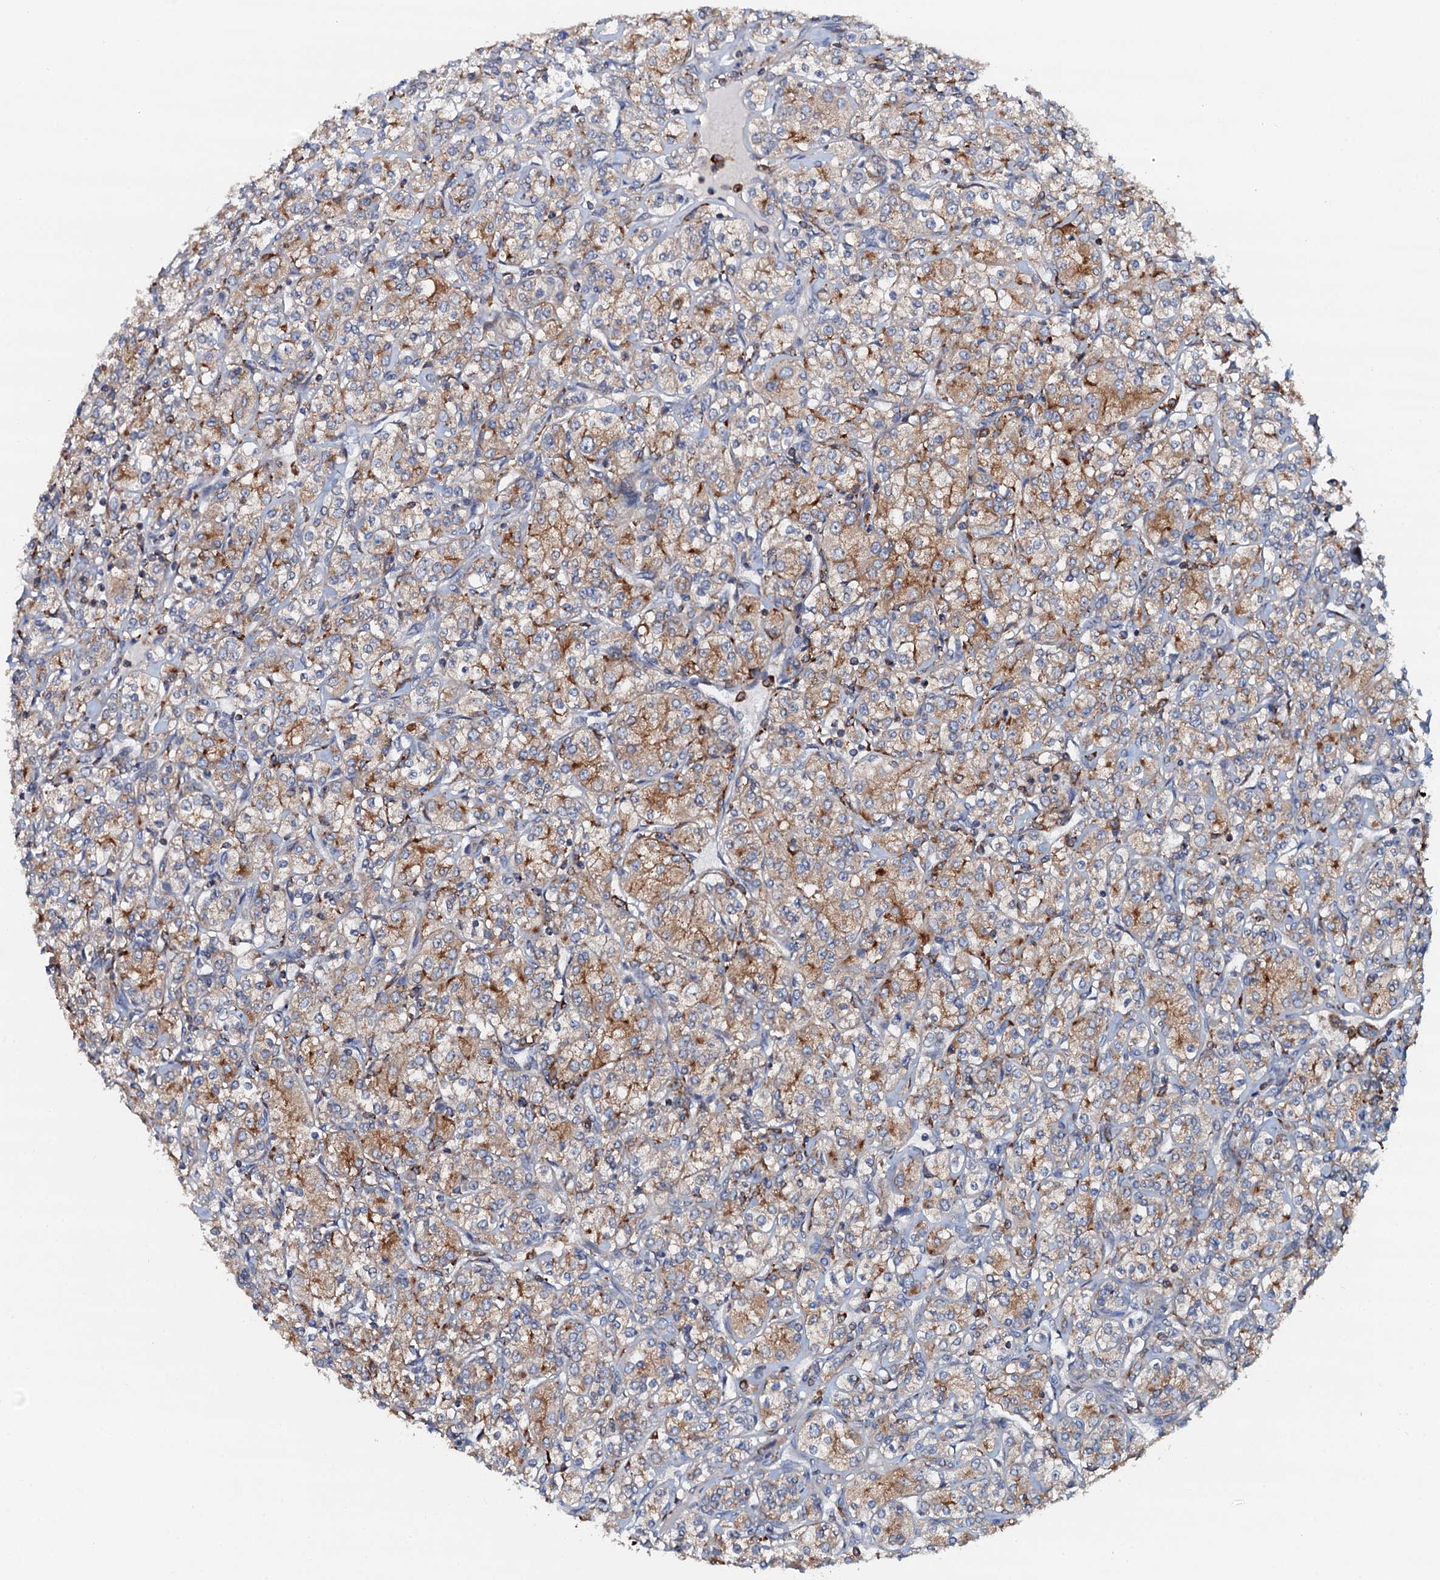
{"staining": {"intensity": "moderate", "quantity": "25%-75%", "location": "cytoplasmic/membranous"}, "tissue": "renal cancer", "cell_type": "Tumor cells", "image_type": "cancer", "snomed": [{"axis": "morphology", "description": "Adenocarcinoma, NOS"}, {"axis": "topography", "description": "Kidney"}], "caption": "This is an image of IHC staining of renal cancer (adenocarcinoma), which shows moderate staining in the cytoplasmic/membranous of tumor cells.", "gene": "VAMP8", "patient": {"sex": "male", "age": 77}}